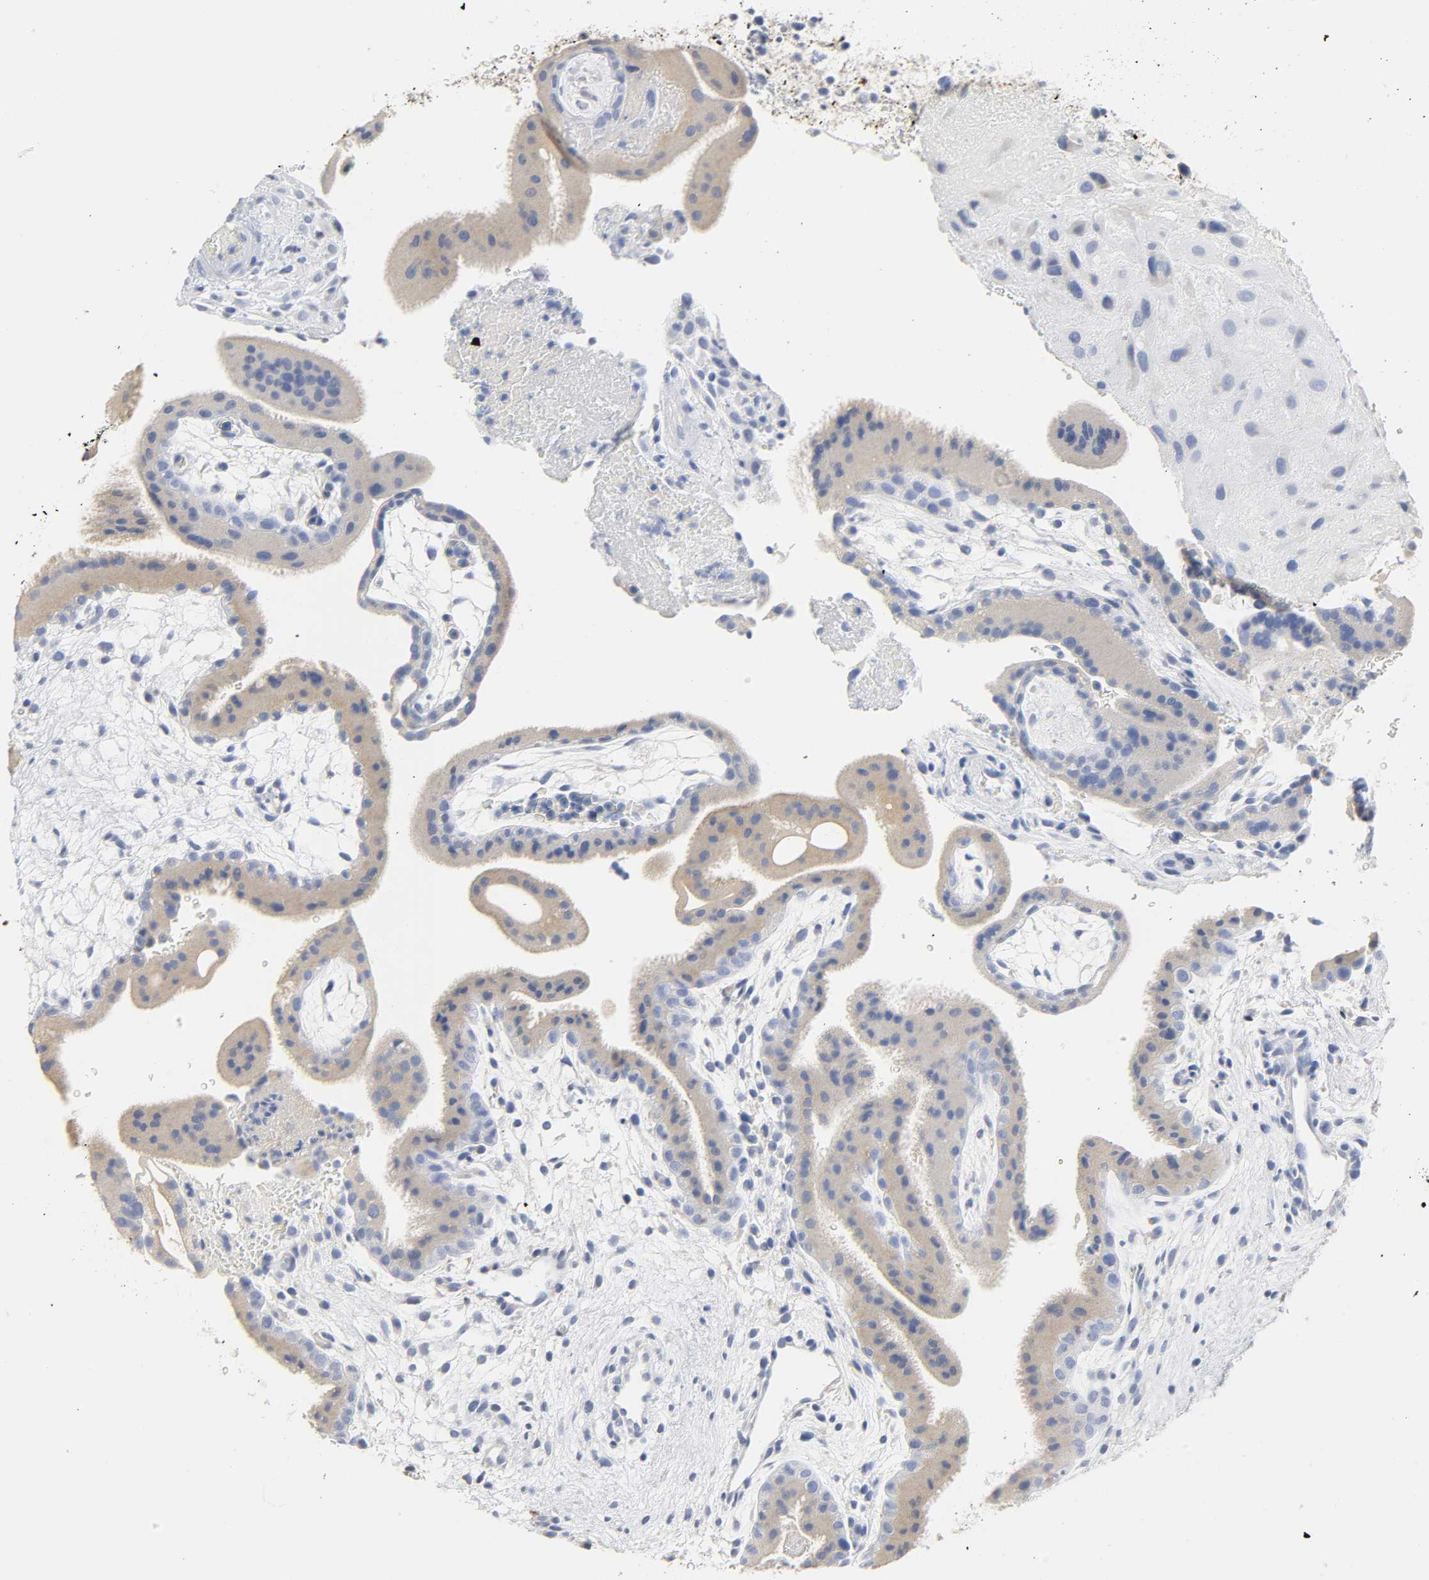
{"staining": {"intensity": "negative", "quantity": "none", "location": "none"}, "tissue": "placenta", "cell_type": "Decidual cells", "image_type": "normal", "snomed": [{"axis": "morphology", "description": "Normal tissue, NOS"}, {"axis": "topography", "description": "Placenta"}], "caption": "Decidual cells show no significant protein staining in normal placenta. (Stains: DAB immunohistochemistry (IHC) with hematoxylin counter stain, Microscopy: brightfield microscopy at high magnification).", "gene": "ACP3", "patient": {"sex": "female", "age": 19}}